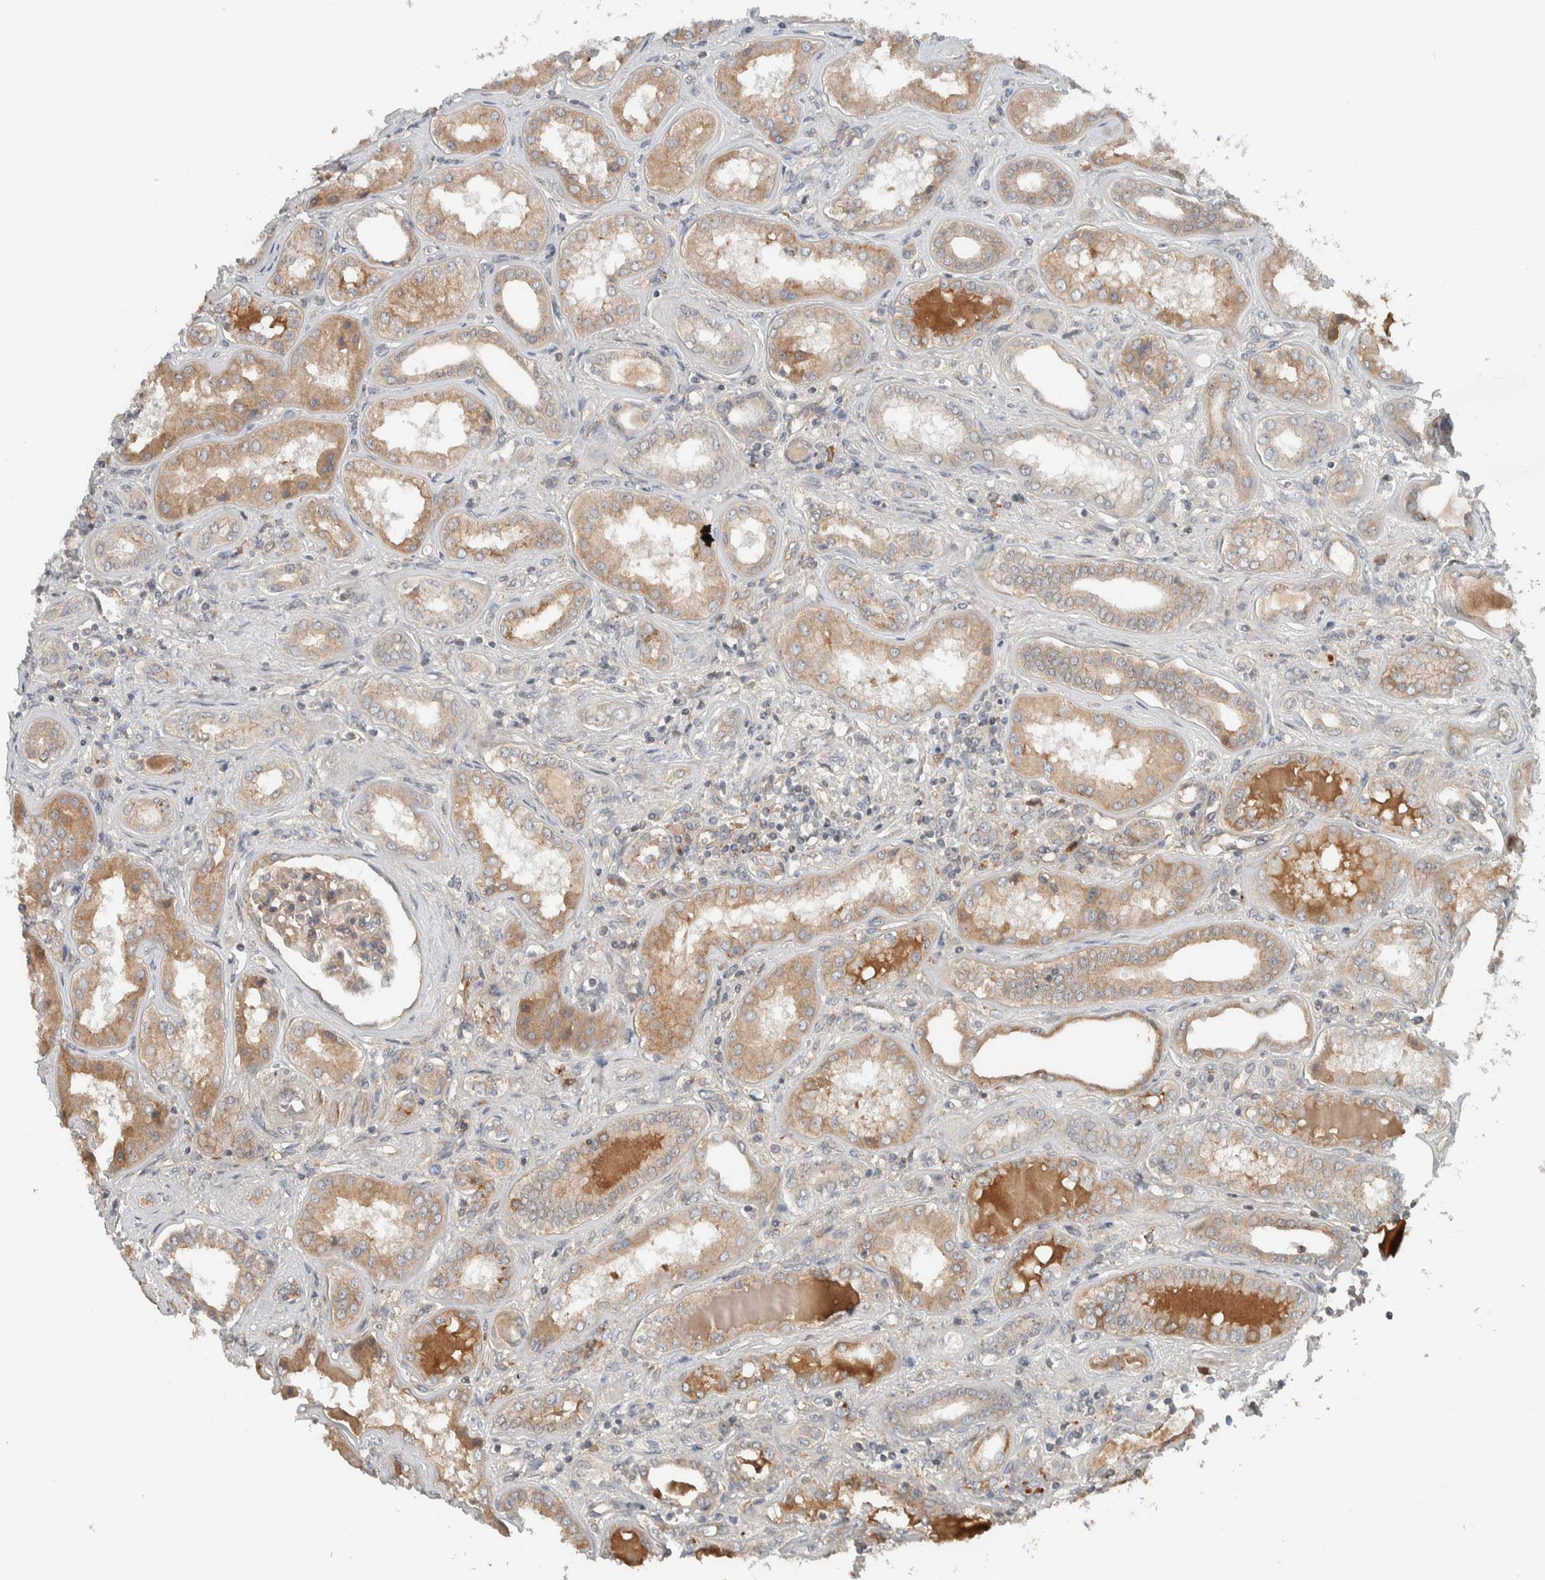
{"staining": {"intensity": "moderate", "quantity": ">75%", "location": "cytoplasmic/membranous"}, "tissue": "kidney", "cell_type": "Cells in glomeruli", "image_type": "normal", "snomed": [{"axis": "morphology", "description": "Normal tissue, NOS"}, {"axis": "topography", "description": "Kidney"}], "caption": "Kidney stained with DAB immunohistochemistry displays medium levels of moderate cytoplasmic/membranous staining in approximately >75% of cells in glomeruli.", "gene": "ARMC7", "patient": {"sex": "female", "age": 56}}